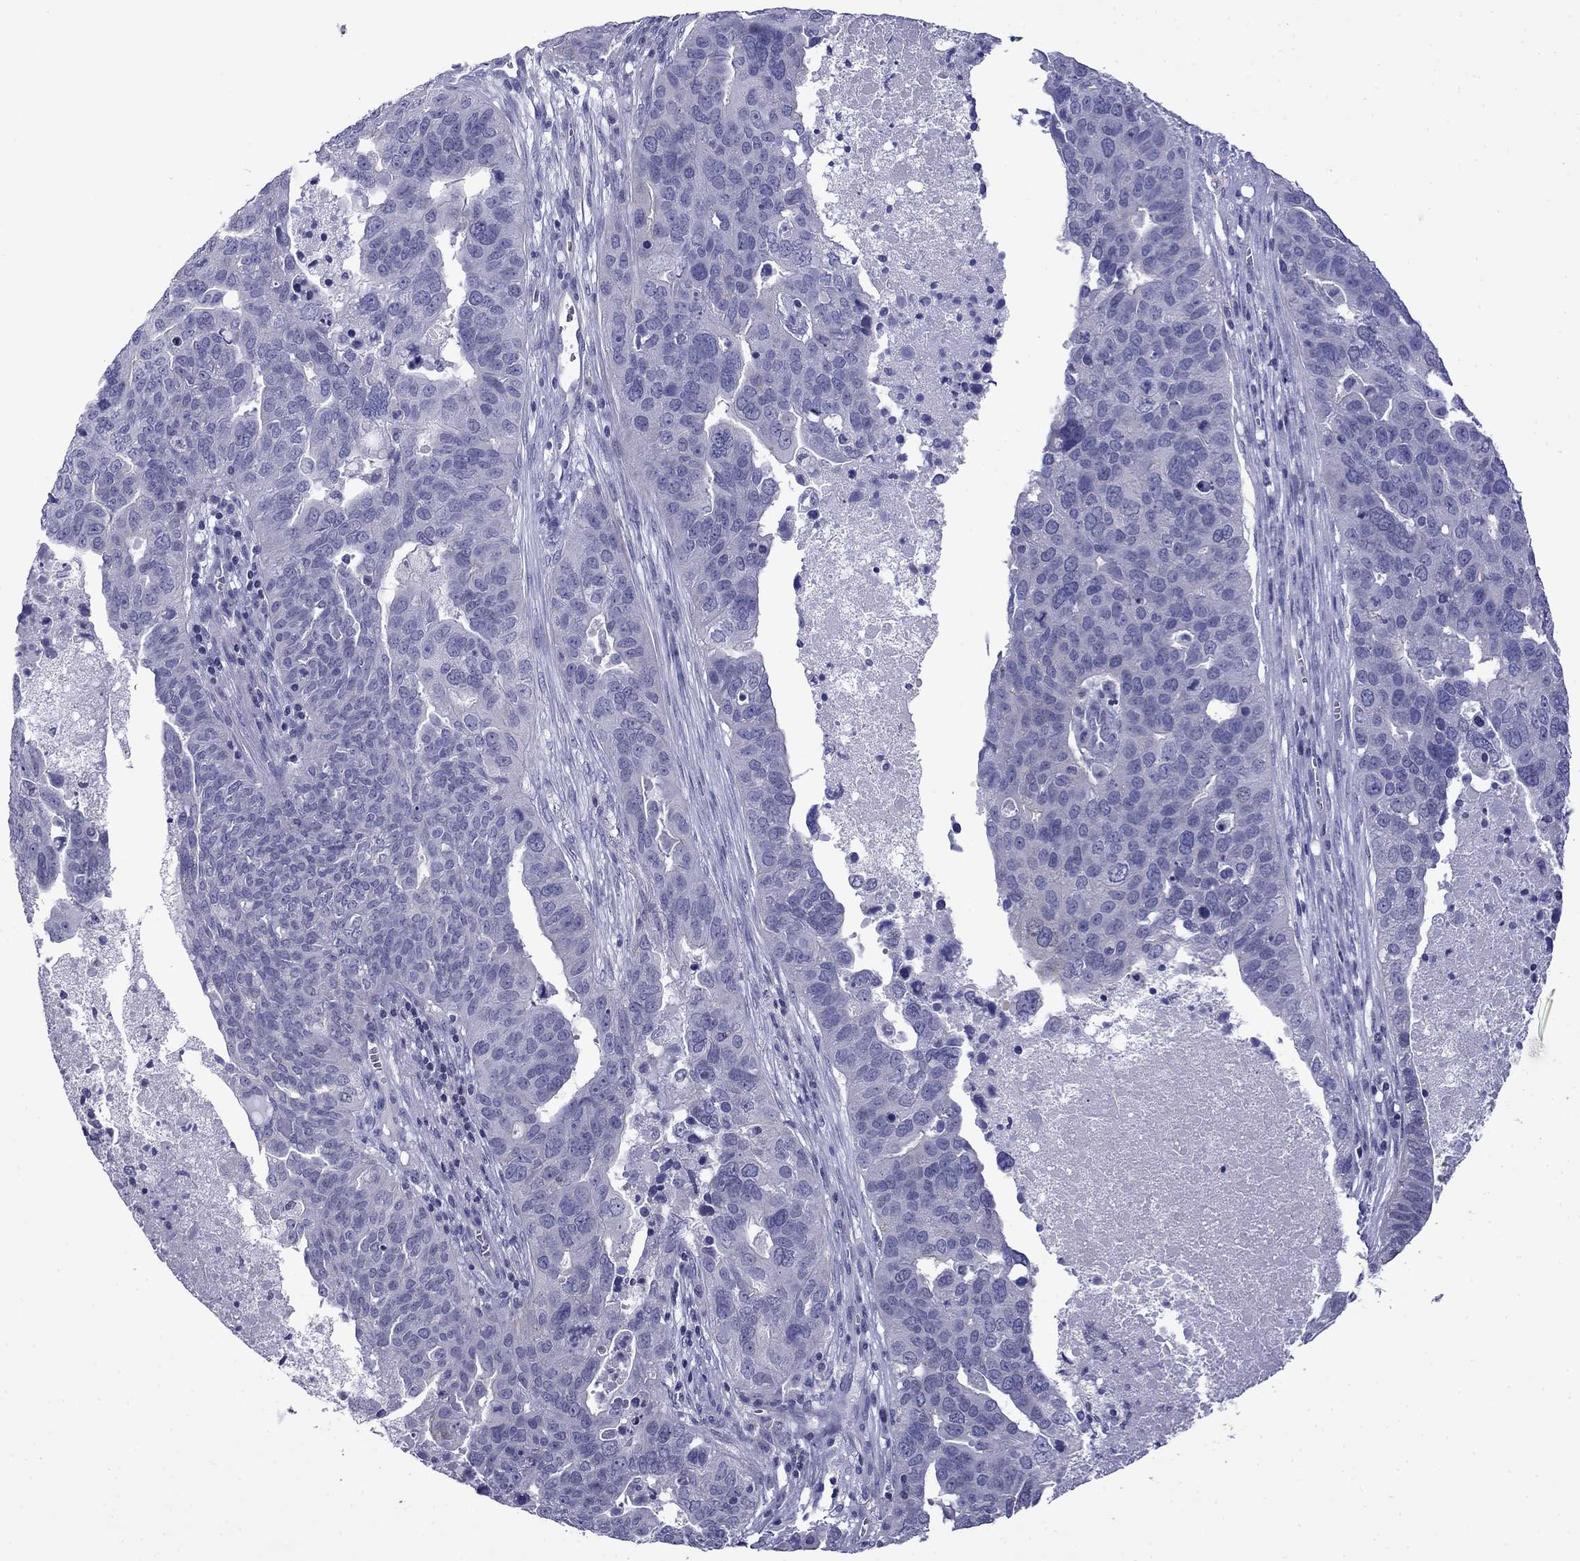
{"staining": {"intensity": "negative", "quantity": "none", "location": "none"}, "tissue": "ovarian cancer", "cell_type": "Tumor cells", "image_type": "cancer", "snomed": [{"axis": "morphology", "description": "Carcinoma, endometroid"}, {"axis": "topography", "description": "Soft tissue"}, {"axis": "topography", "description": "Ovary"}], "caption": "Immunohistochemical staining of ovarian cancer (endometroid carcinoma) reveals no significant expression in tumor cells.", "gene": "PRR18", "patient": {"sex": "female", "age": 52}}